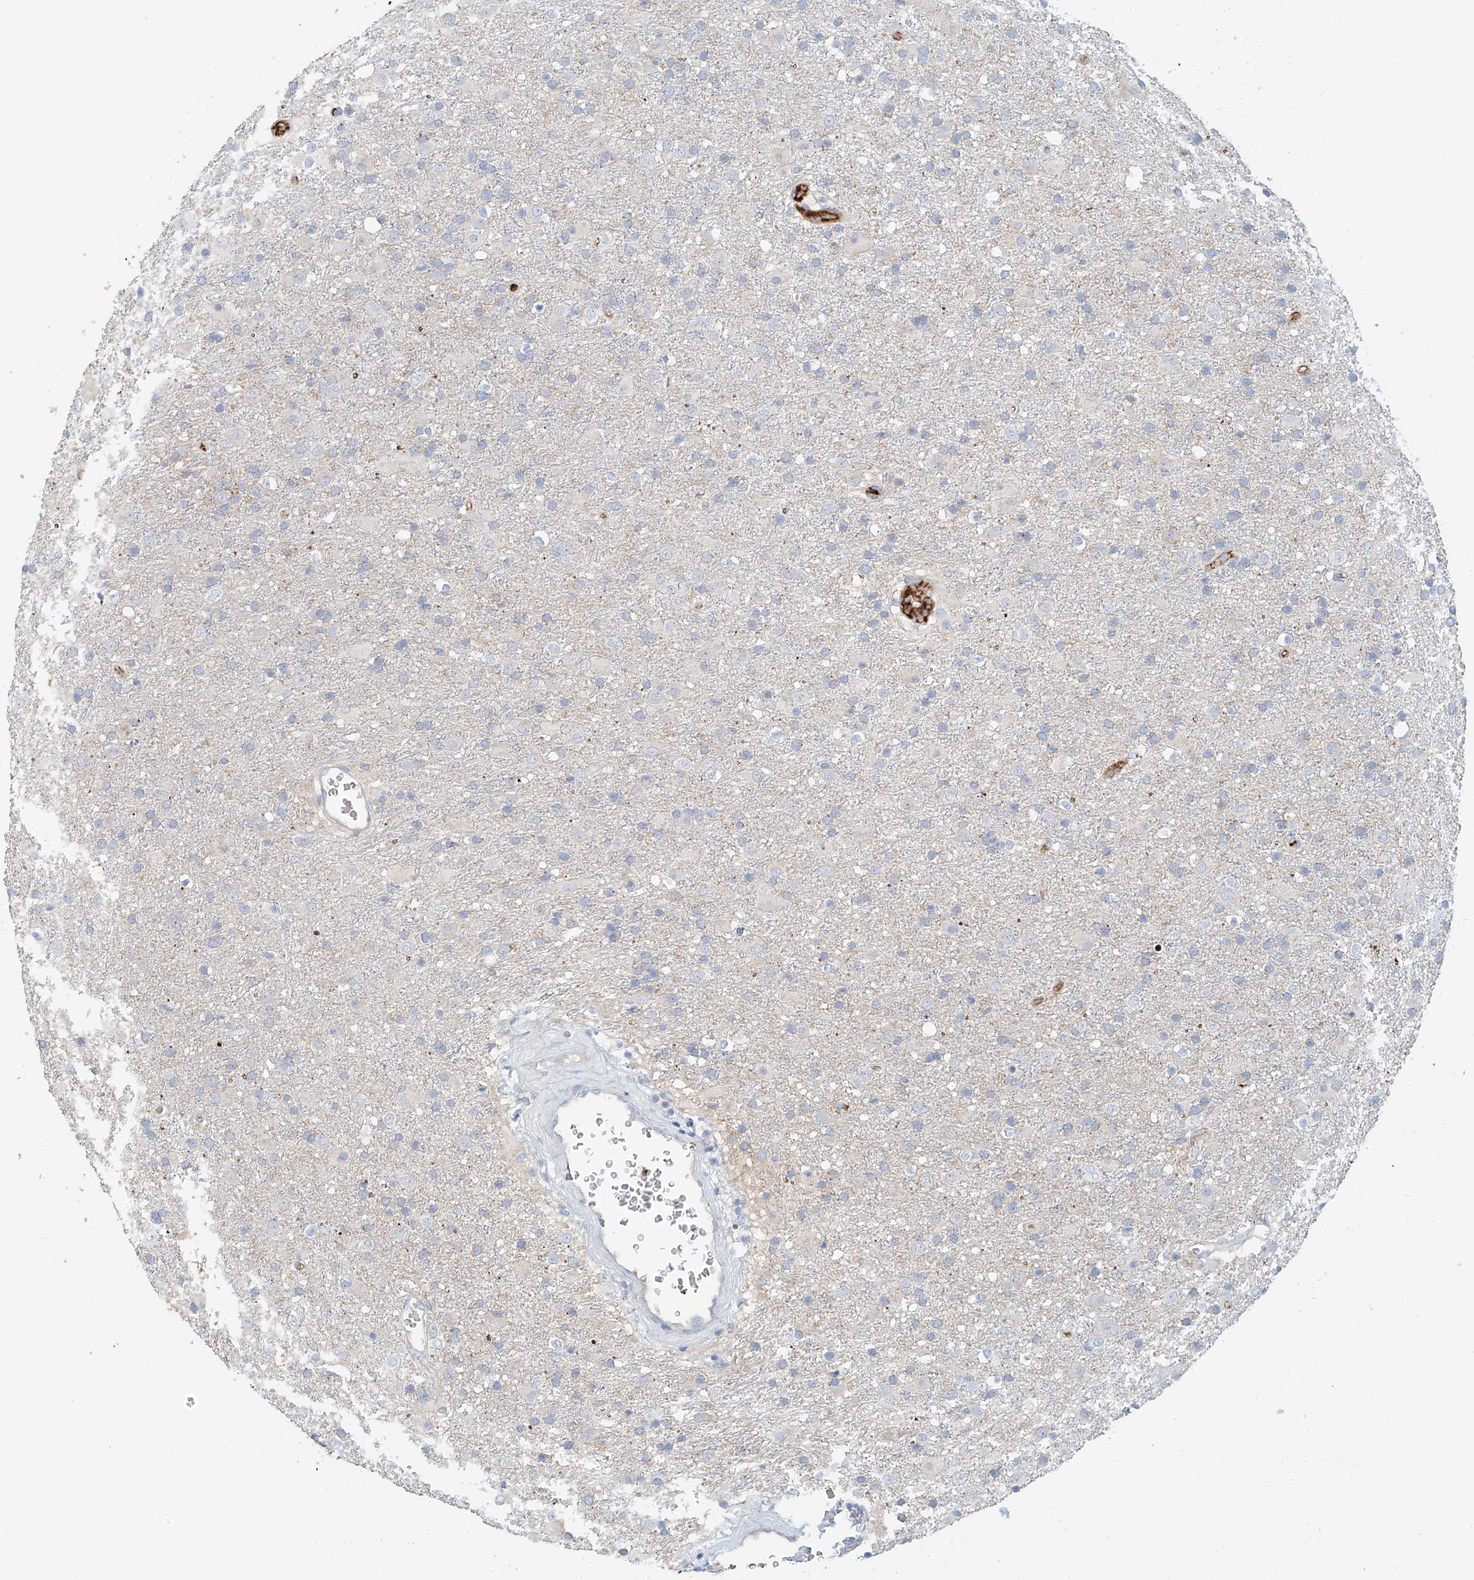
{"staining": {"intensity": "negative", "quantity": "none", "location": "none"}, "tissue": "glioma", "cell_type": "Tumor cells", "image_type": "cancer", "snomed": [{"axis": "morphology", "description": "Glioma, malignant, Low grade"}, {"axis": "topography", "description": "Brain"}], "caption": "Glioma was stained to show a protein in brown. There is no significant expression in tumor cells.", "gene": "ZFP30", "patient": {"sex": "male", "age": 65}}